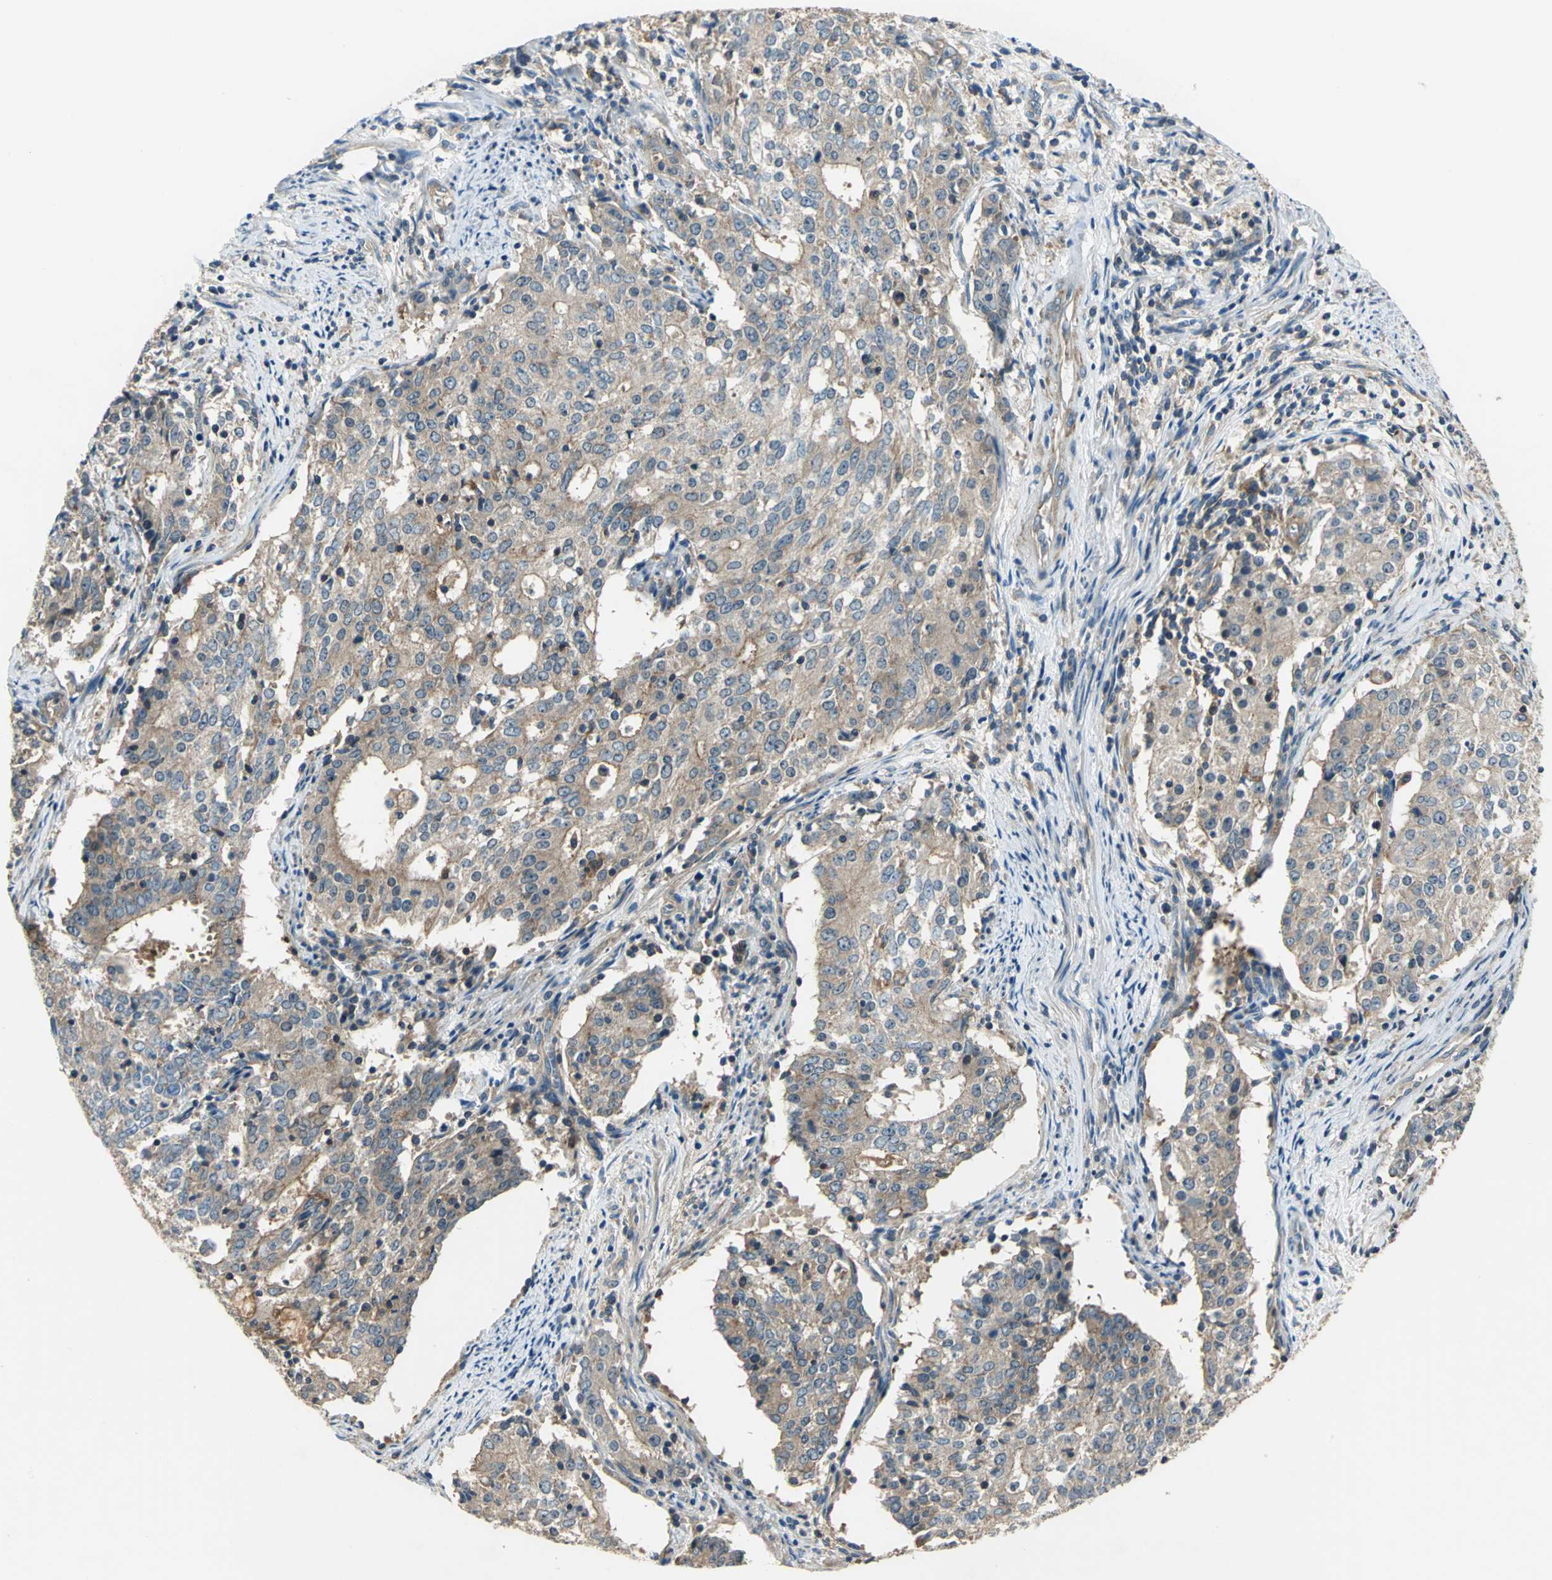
{"staining": {"intensity": "weak", "quantity": ">75%", "location": "cytoplasmic/membranous"}, "tissue": "cervical cancer", "cell_type": "Tumor cells", "image_type": "cancer", "snomed": [{"axis": "morphology", "description": "Adenocarcinoma, NOS"}, {"axis": "topography", "description": "Cervix"}], "caption": "There is low levels of weak cytoplasmic/membranous staining in tumor cells of cervical cancer, as demonstrated by immunohistochemical staining (brown color).", "gene": "DDX3Y", "patient": {"sex": "female", "age": 44}}